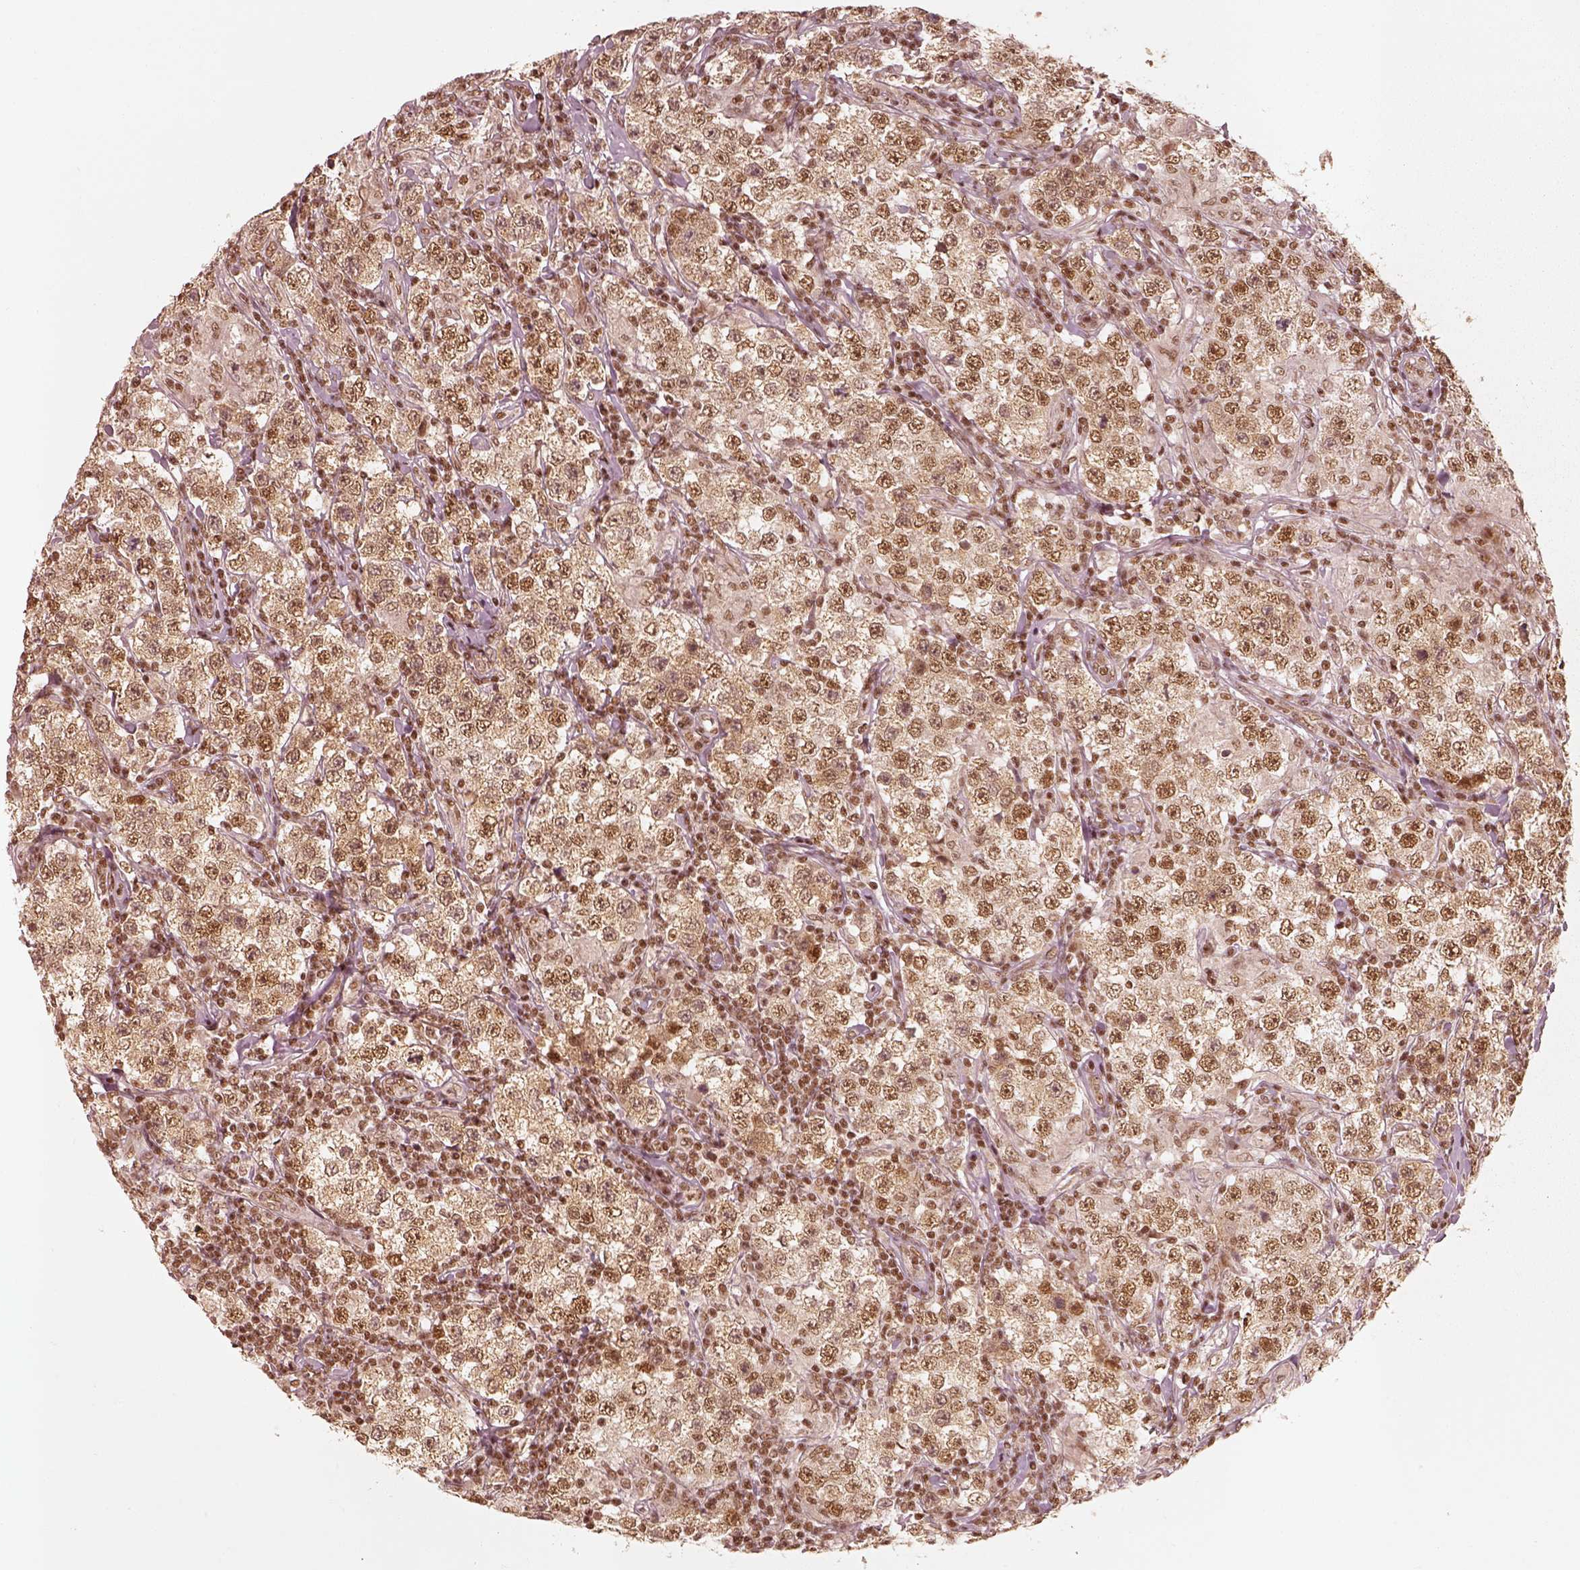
{"staining": {"intensity": "moderate", "quantity": ">75%", "location": "nuclear"}, "tissue": "testis cancer", "cell_type": "Tumor cells", "image_type": "cancer", "snomed": [{"axis": "morphology", "description": "Seminoma, NOS"}, {"axis": "morphology", "description": "Carcinoma, Embryonal, NOS"}, {"axis": "topography", "description": "Testis"}], "caption": "A medium amount of moderate nuclear expression is identified in about >75% of tumor cells in testis cancer tissue.", "gene": "GMEB2", "patient": {"sex": "male", "age": 41}}